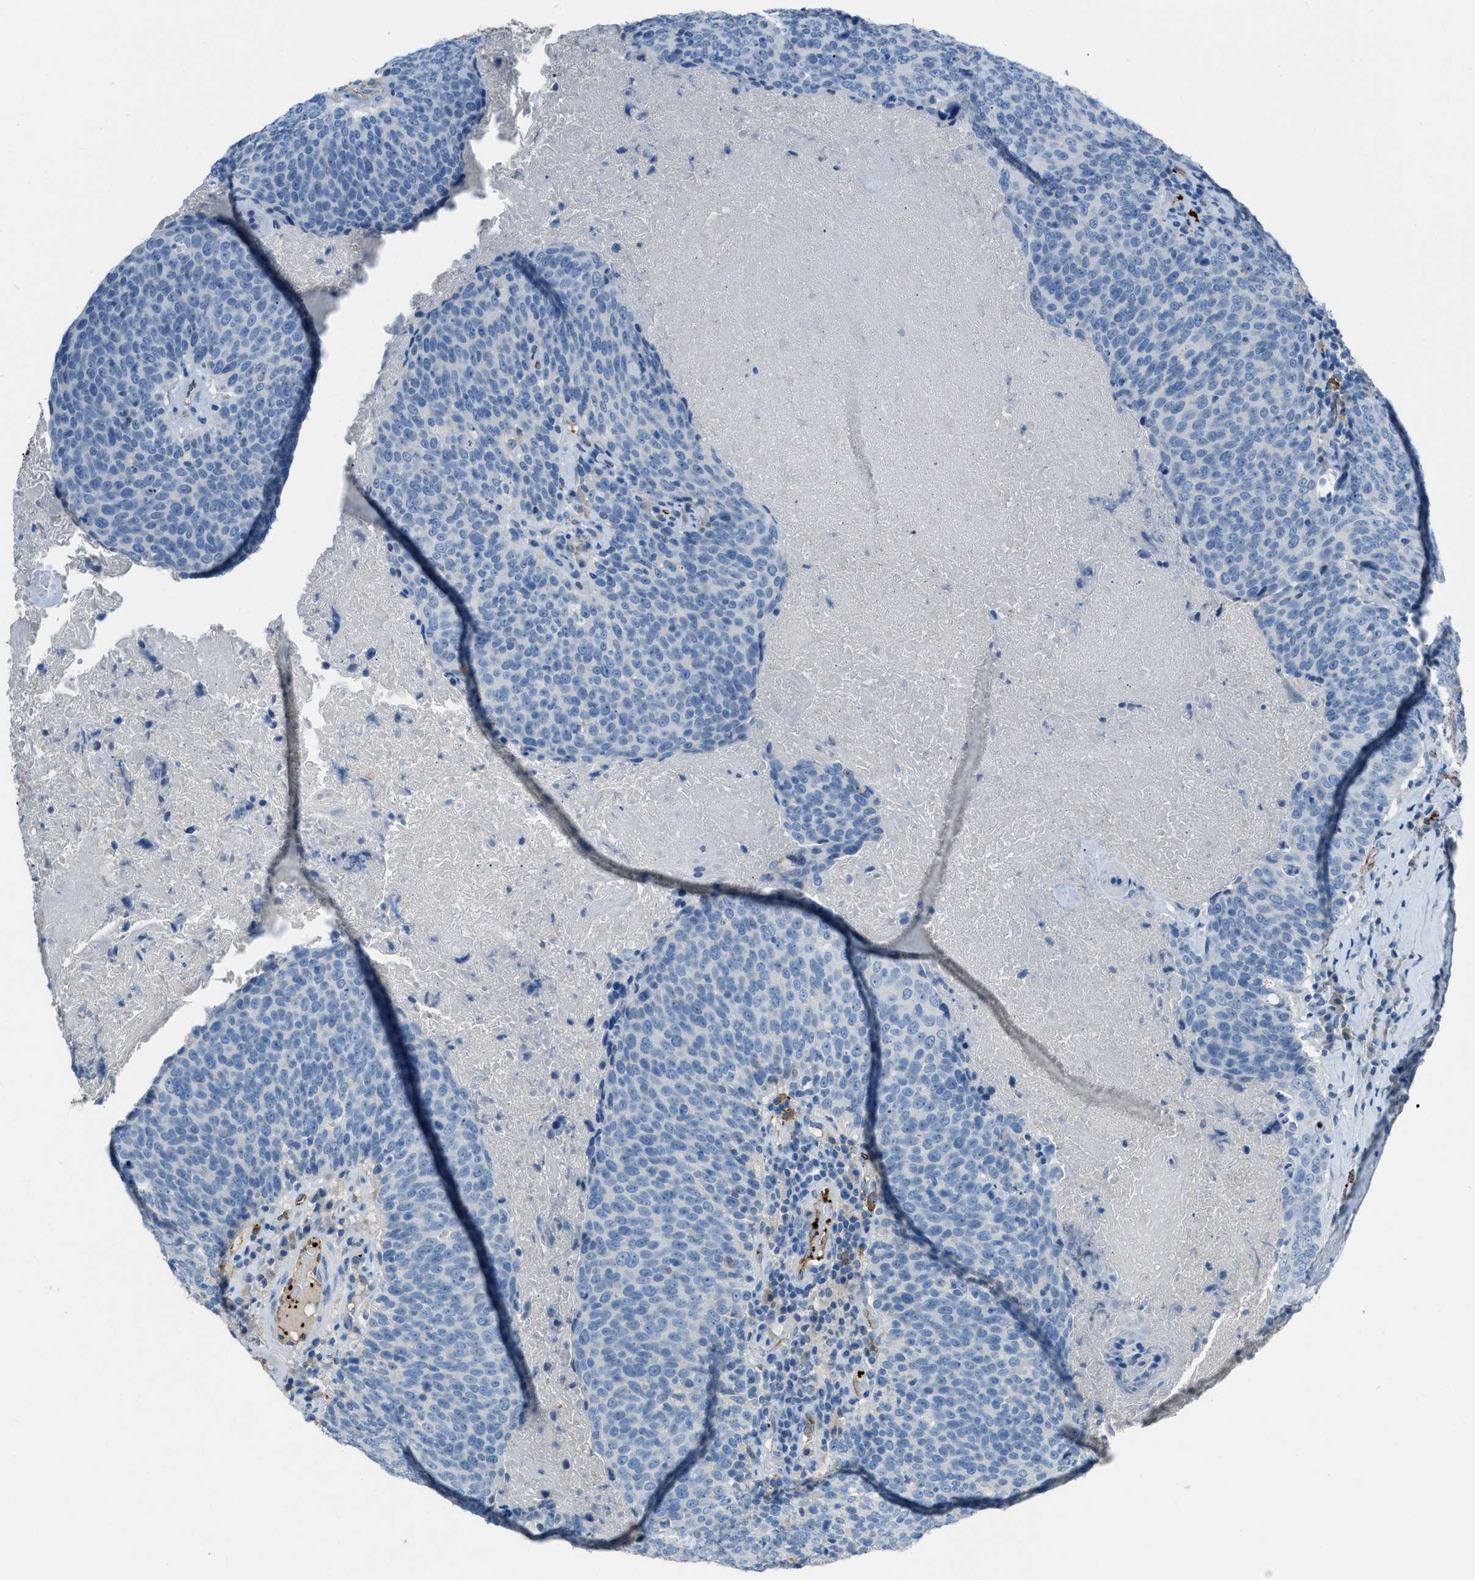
{"staining": {"intensity": "negative", "quantity": "none", "location": "none"}, "tissue": "head and neck cancer", "cell_type": "Tumor cells", "image_type": "cancer", "snomed": [{"axis": "morphology", "description": "Squamous cell carcinoma, NOS"}, {"axis": "morphology", "description": "Squamous cell carcinoma, metastatic, NOS"}, {"axis": "topography", "description": "Lymph node"}, {"axis": "topography", "description": "Head-Neck"}], "caption": "An immunohistochemistry image of head and neck cancer is shown. There is no staining in tumor cells of head and neck cancer. (DAB IHC with hematoxylin counter stain).", "gene": "SLC22A15", "patient": {"sex": "male", "age": 62}}